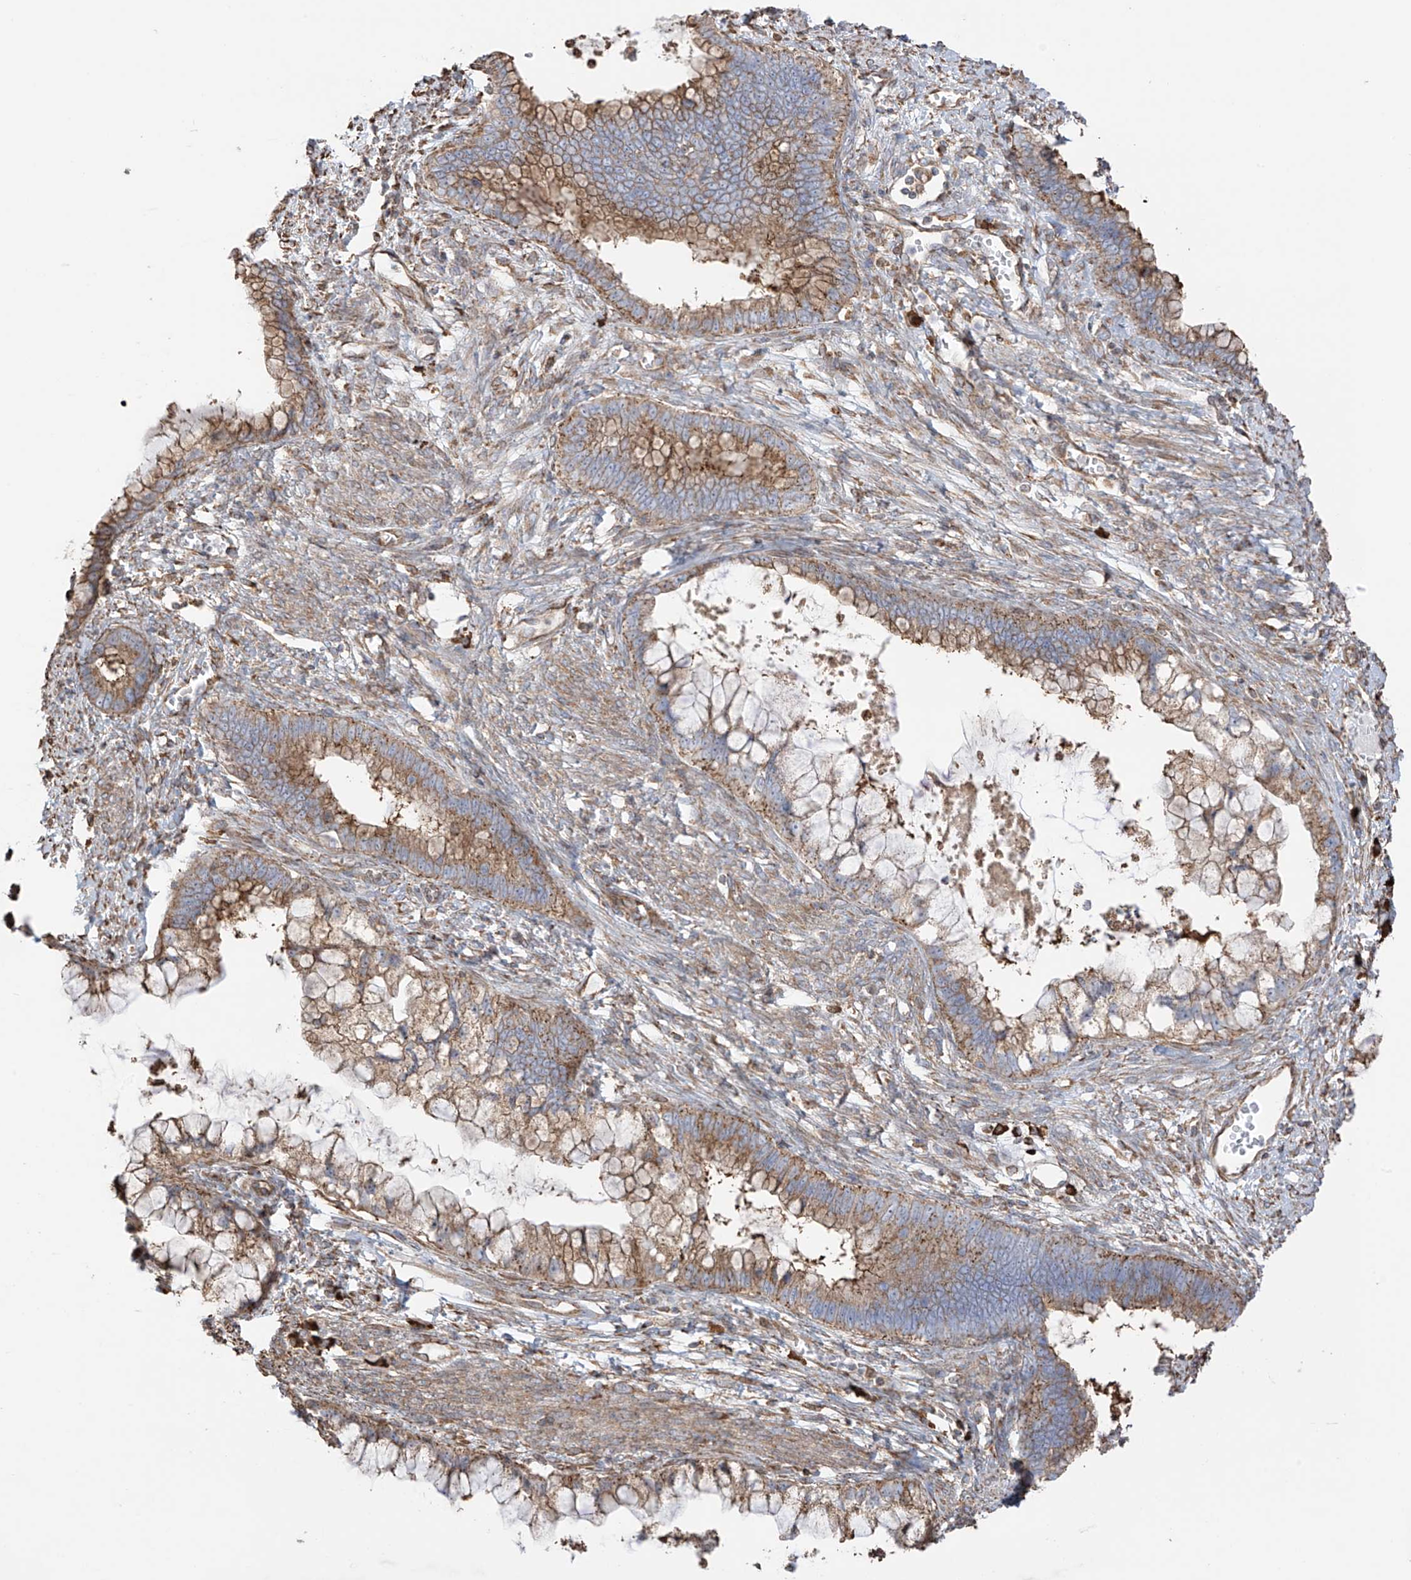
{"staining": {"intensity": "moderate", "quantity": ">75%", "location": "cytoplasmic/membranous"}, "tissue": "cervical cancer", "cell_type": "Tumor cells", "image_type": "cancer", "snomed": [{"axis": "morphology", "description": "Adenocarcinoma, NOS"}, {"axis": "topography", "description": "Cervix"}], "caption": "Immunohistochemistry of human cervical adenocarcinoma reveals medium levels of moderate cytoplasmic/membranous positivity in approximately >75% of tumor cells.", "gene": "XKR3", "patient": {"sex": "female", "age": 44}}